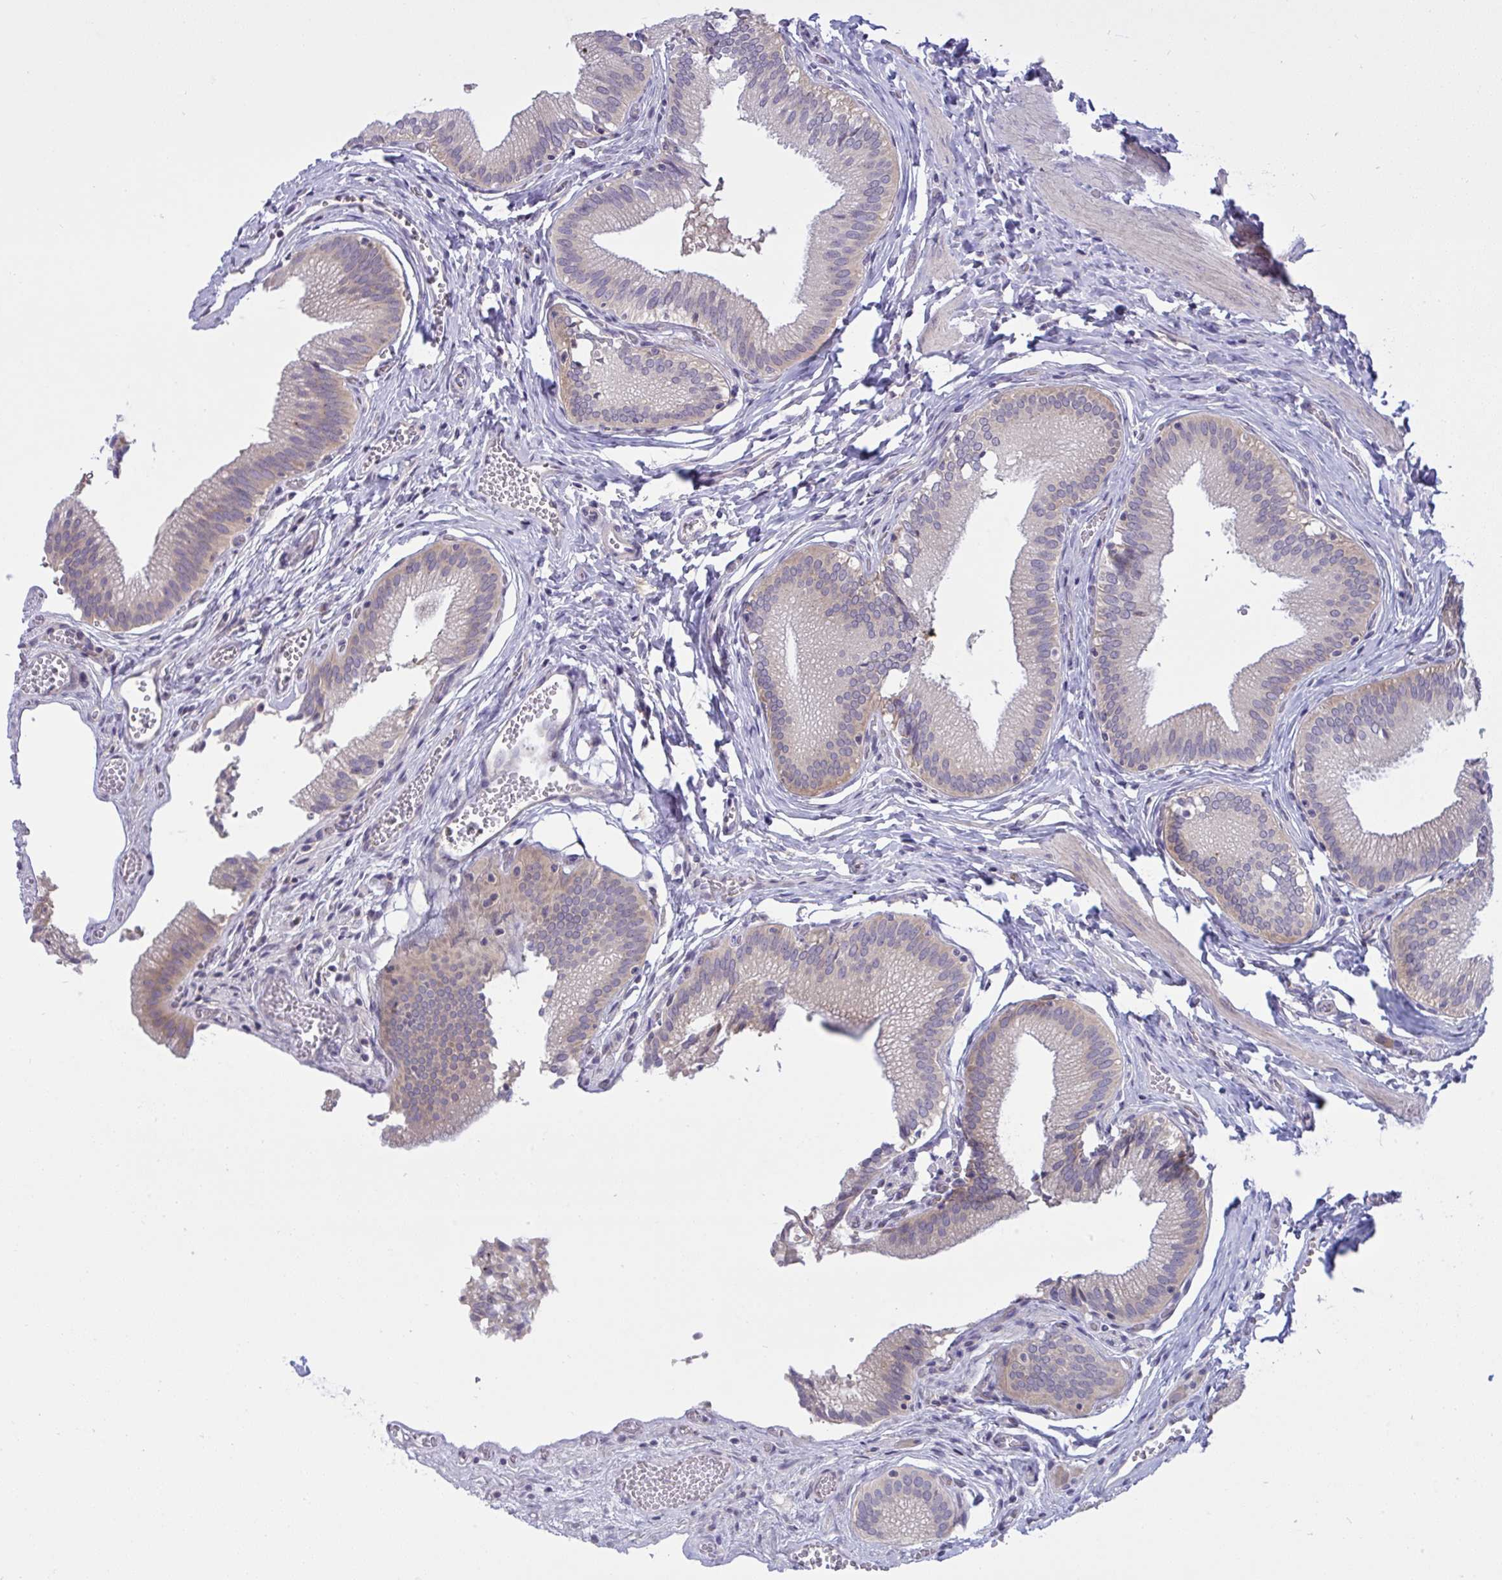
{"staining": {"intensity": "moderate", "quantity": "25%-75%", "location": "cytoplasmic/membranous"}, "tissue": "gallbladder", "cell_type": "Glandular cells", "image_type": "normal", "snomed": [{"axis": "morphology", "description": "Normal tissue, NOS"}, {"axis": "topography", "description": "Gallbladder"}, {"axis": "topography", "description": "Peripheral nerve tissue"}], "caption": "IHC image of benign gallbladder: gallbladder stained using immunohistochemistry (IHC) shows medium levels of moderate protein expression localized specifically in the cytoplasmic/membranous of glandular cells, appearing as a cytoplasmic/membranous brown color.", "gene": "TMEM41A", "patient": {"sex": "male", "age": 17}}